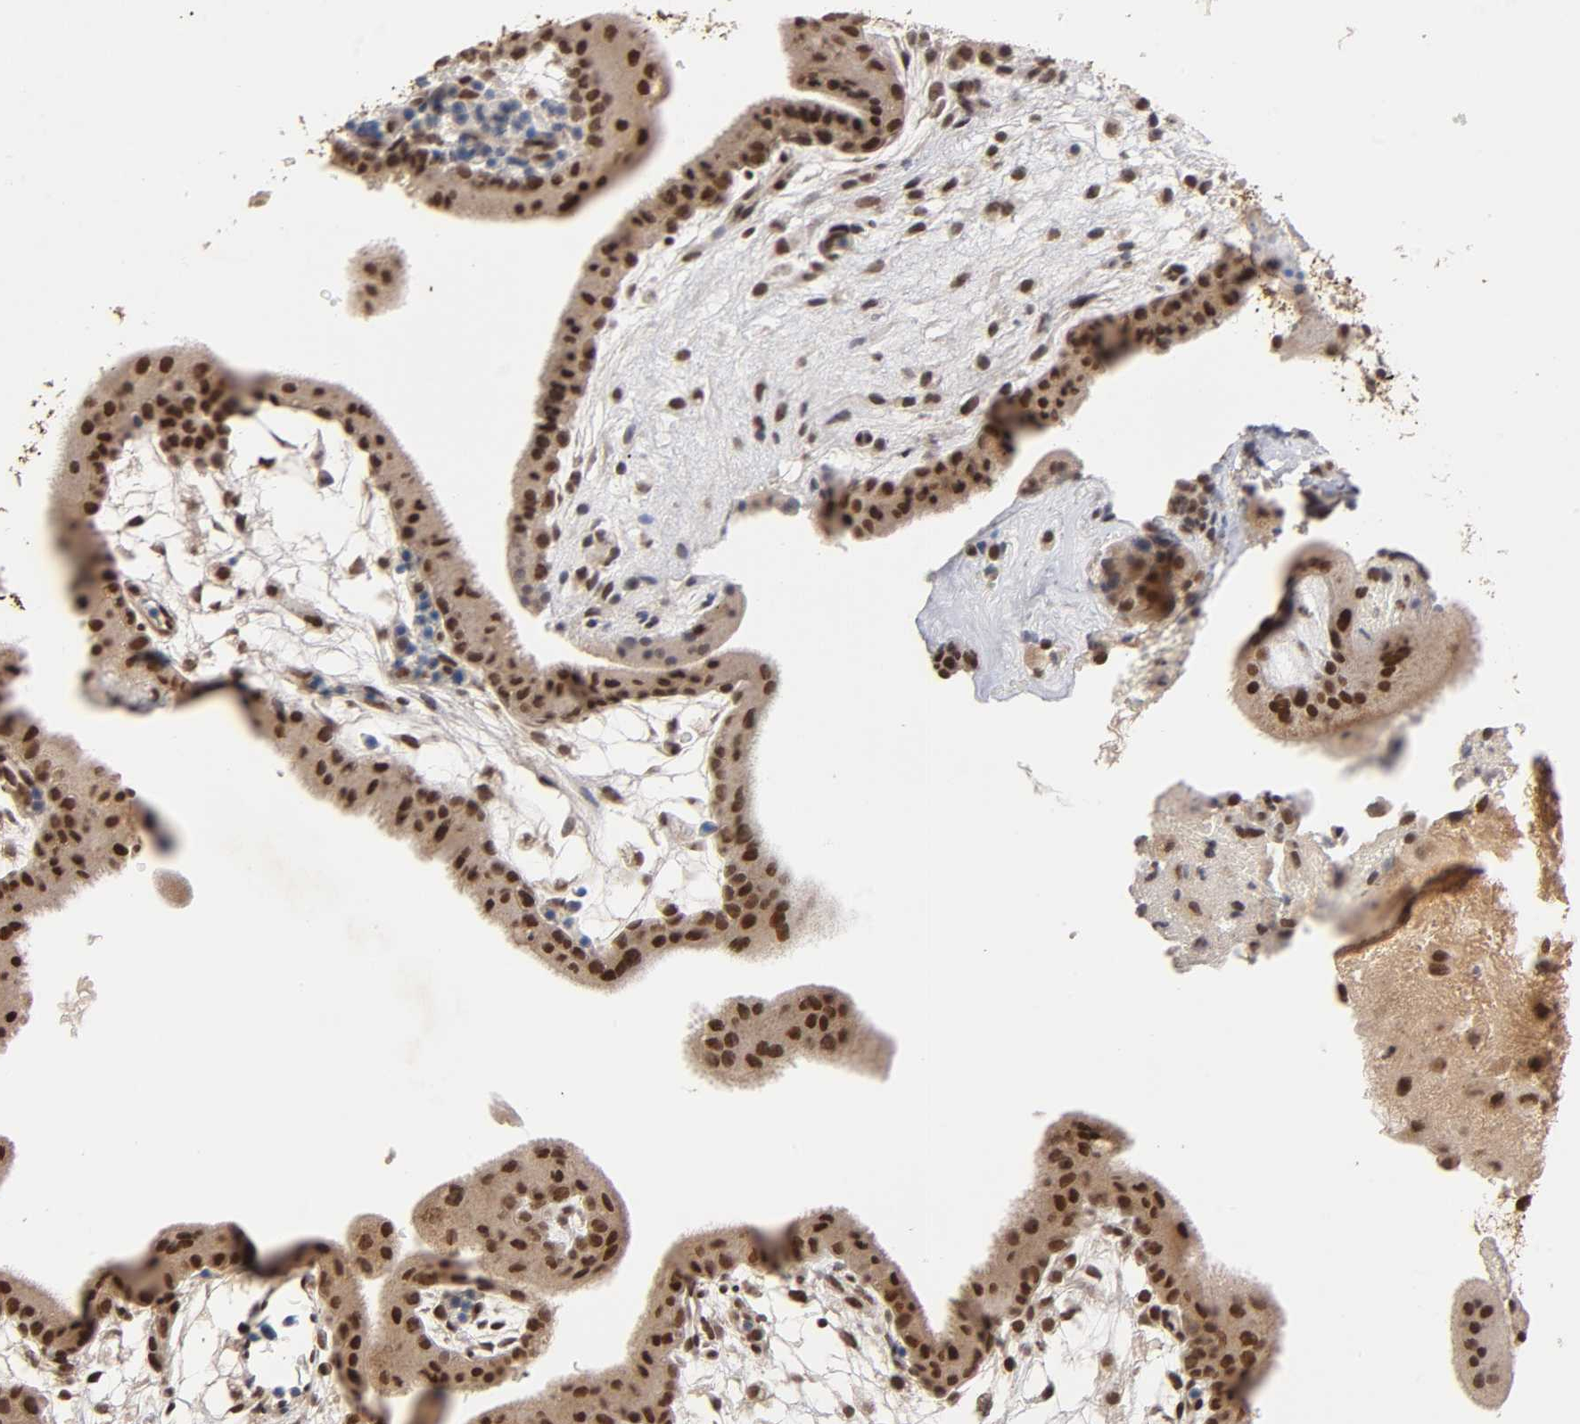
{"staining": {"intensity": "strong", "quantity": ">75%", "location": "cytoplasmic/membranous,nuclear"}, "tissue": "placenta", "cell_type": "Trophoblastic cells", "image_type": "normal", "snomed": [{"axis": "morphology", "description": "Normal tissue, NOS"}, {"axis": "topography", "description": "Placenta"}], "caption": "High-power microscopy captured an immunohistochemistry histopathology image of benign placenta, revealing strong cytoplasmic/membranous,nuclear staining in approximately >75% of trophoblastic cells.", "gene": "EP300", "patient": {"sex": "female", "age": 19}}